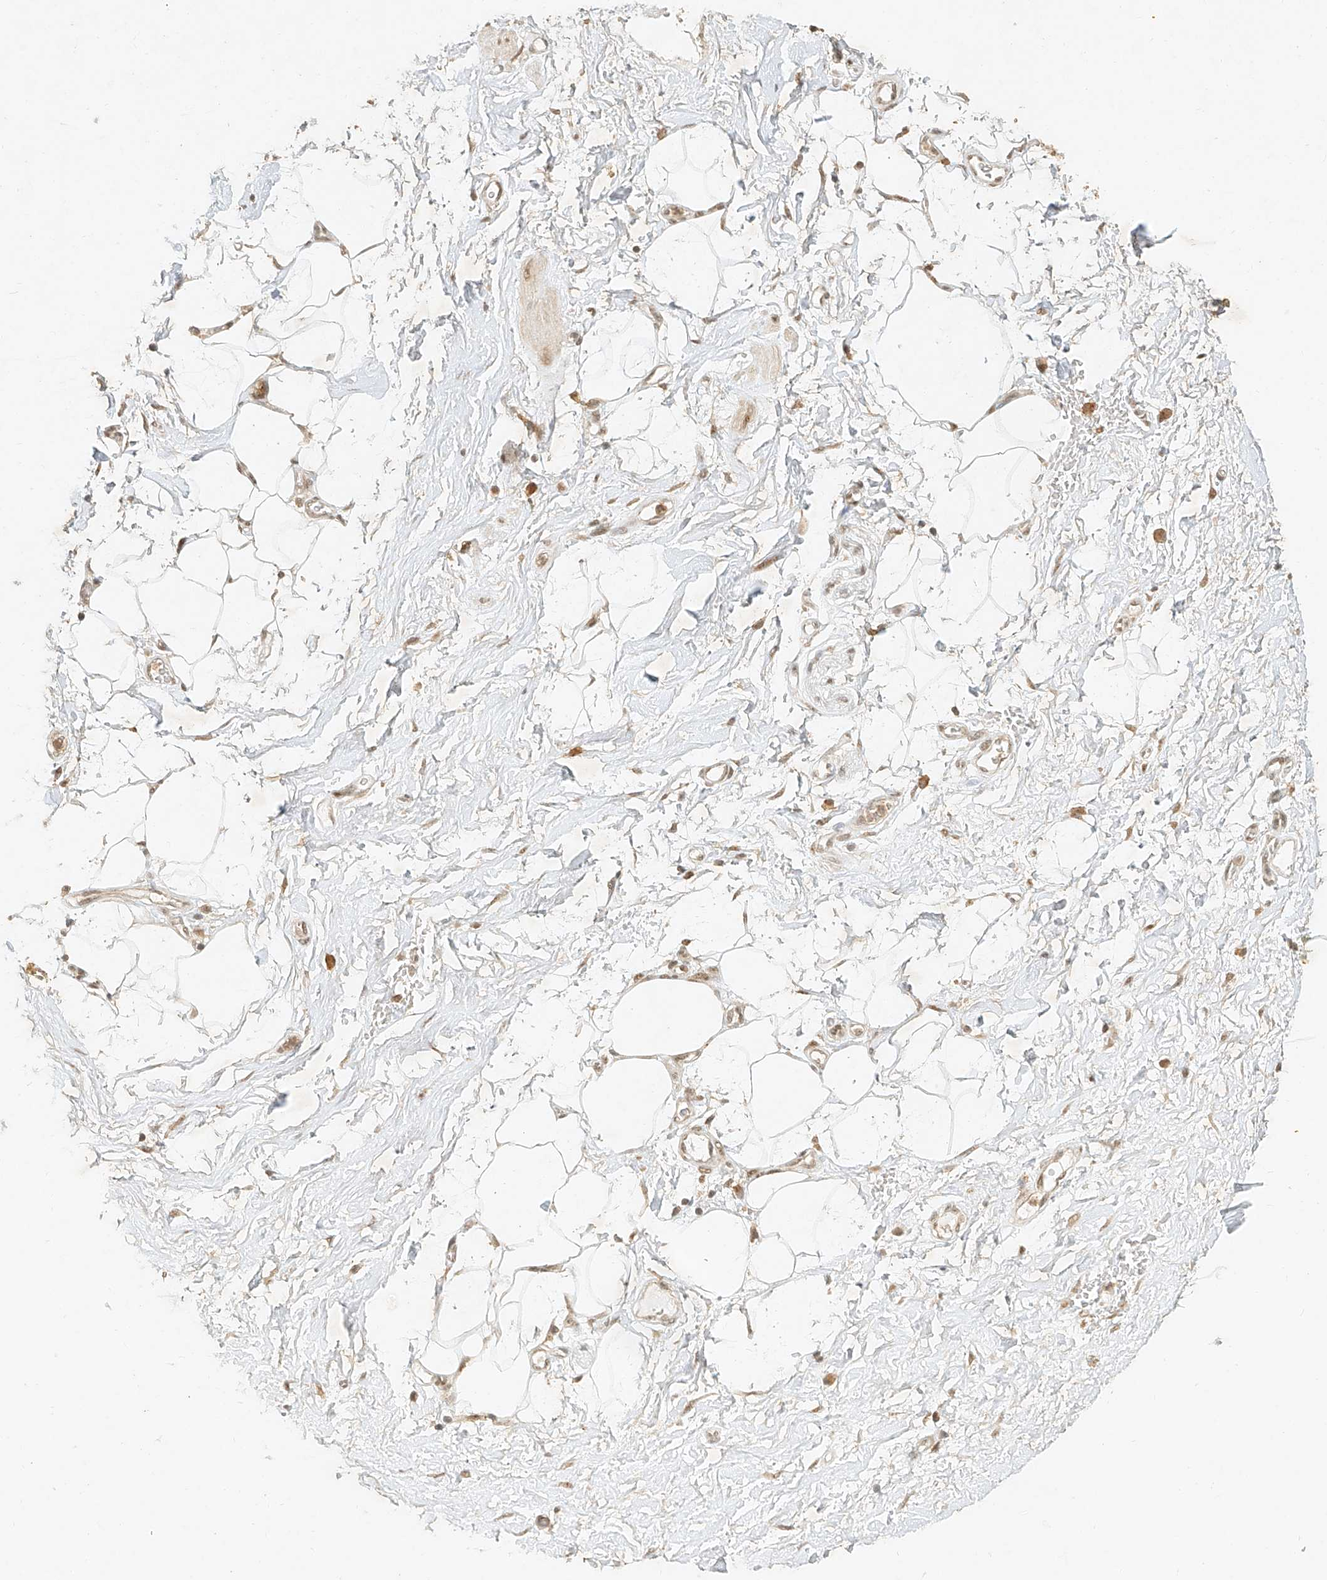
{"staining": {"intensity": "weak", "quantity": ">75%", "location": "cytoplasmic/membranous"}, "tissue": "adipose tissue", "cell_type": "Adipocytes", "image_type": "normal", "snomed": [{"axis": "morphology", "description": "Normal tissue, NOS"}, {"axis": "morphology", "description": "Adenocarcinoma, NOS"}, {"axis": "topography", "description": "Pancreas"}, {"axis": "topography", "description": "Peripheral nerve tissue"}], "caption": "Adipose tissue stained for a protein exhibits weak cytoplasmic/membranous positivity in adipocytes. Nuclei are stained in blue.", "gene": "CXorf58", "patient": {"sex": "male", "age": 59}}